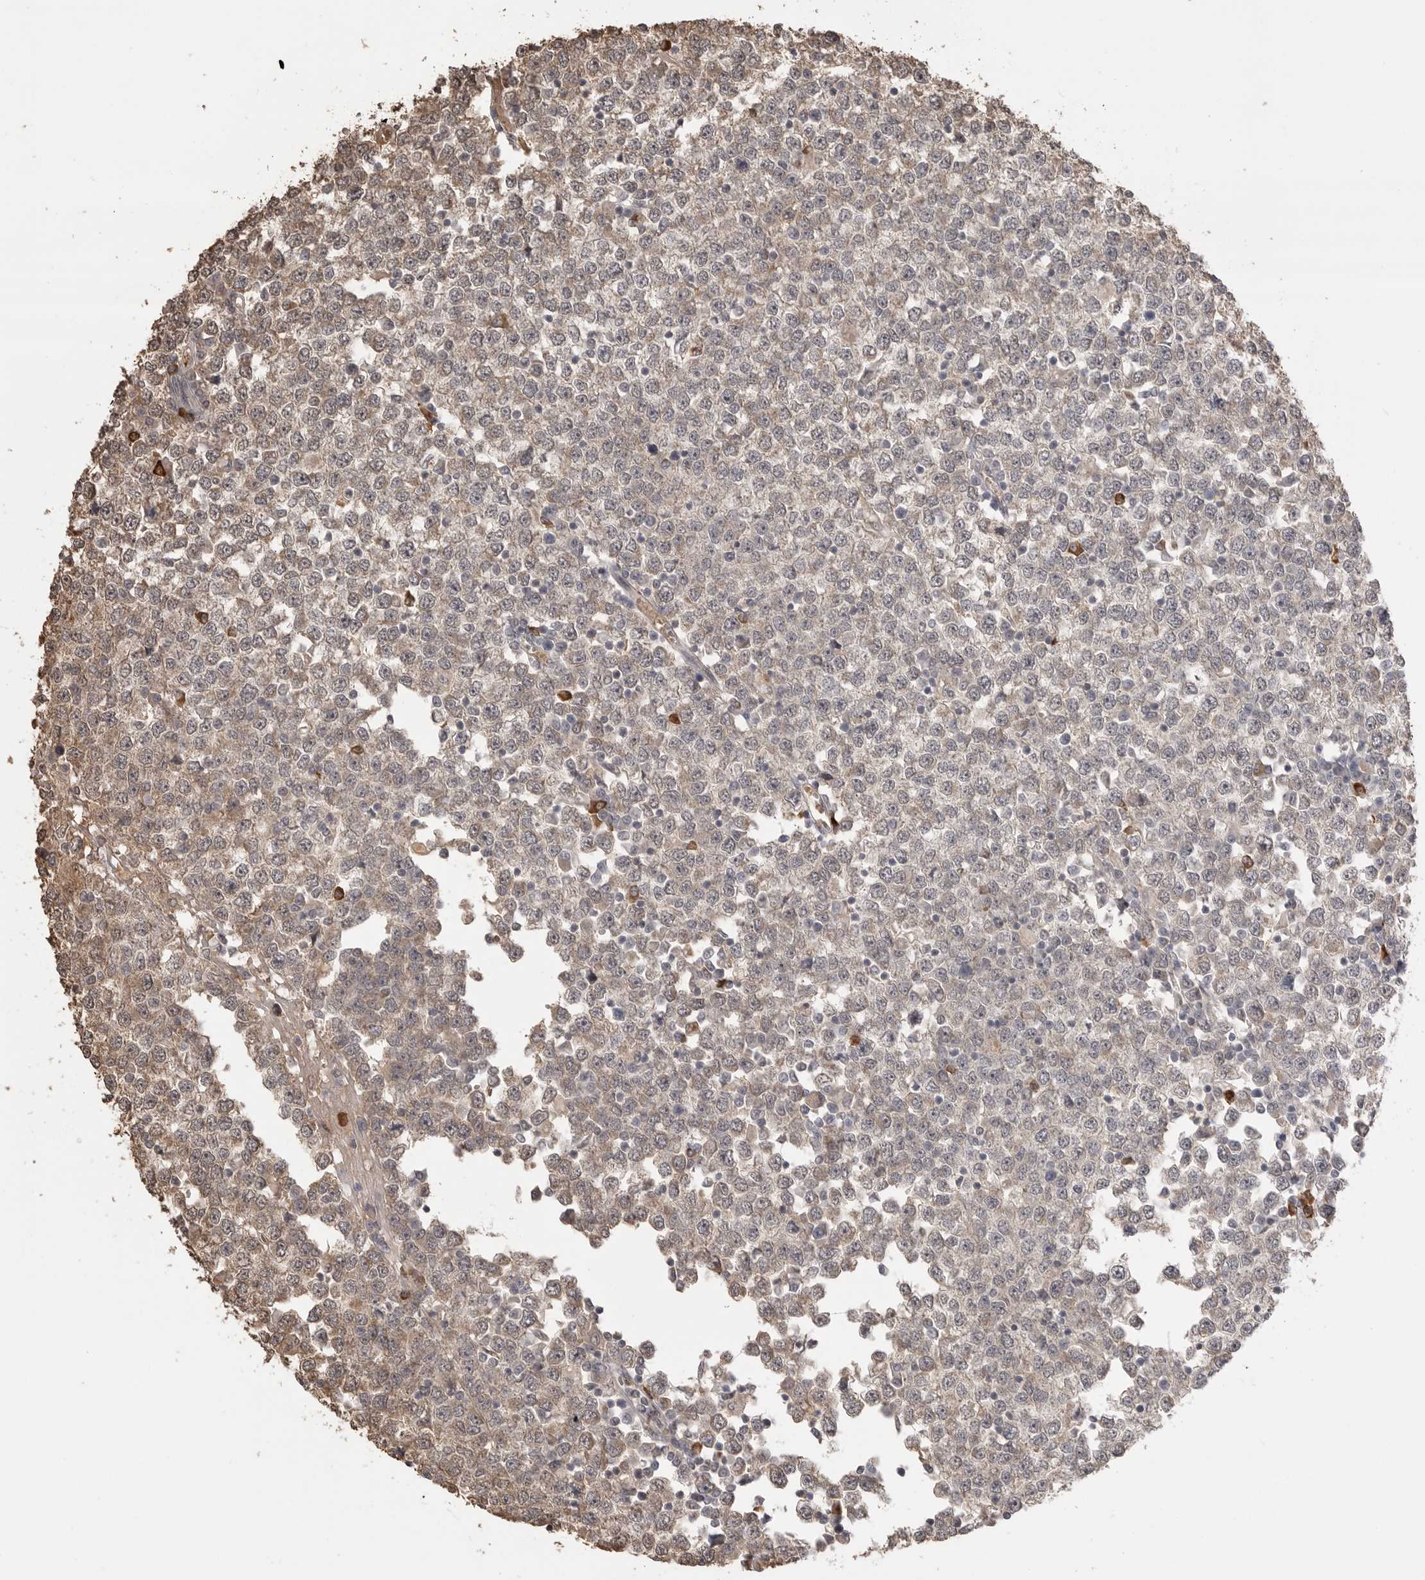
{"staining": {"intensity": "weak", "quantity": "25%-75%", "location": "cytoplasmic/membranous"}, "tissue": "testis cancer", "cell_type": "Tumor cells", "image_type": "cancer", "snomed": [{"axis": "morphology", "description": "Seminoma, NOS"}, {"axis": "topography", "description": "Testis"}], "caption": "Testis cancer tissue demonstrates weak cytoplasmic/membranous expression in approximately 25%-75% of tumor cells, visualized by immunohistochemistry.", "gene": "ASPSCR1", "patient": {"sex": "male", "age": 65}}